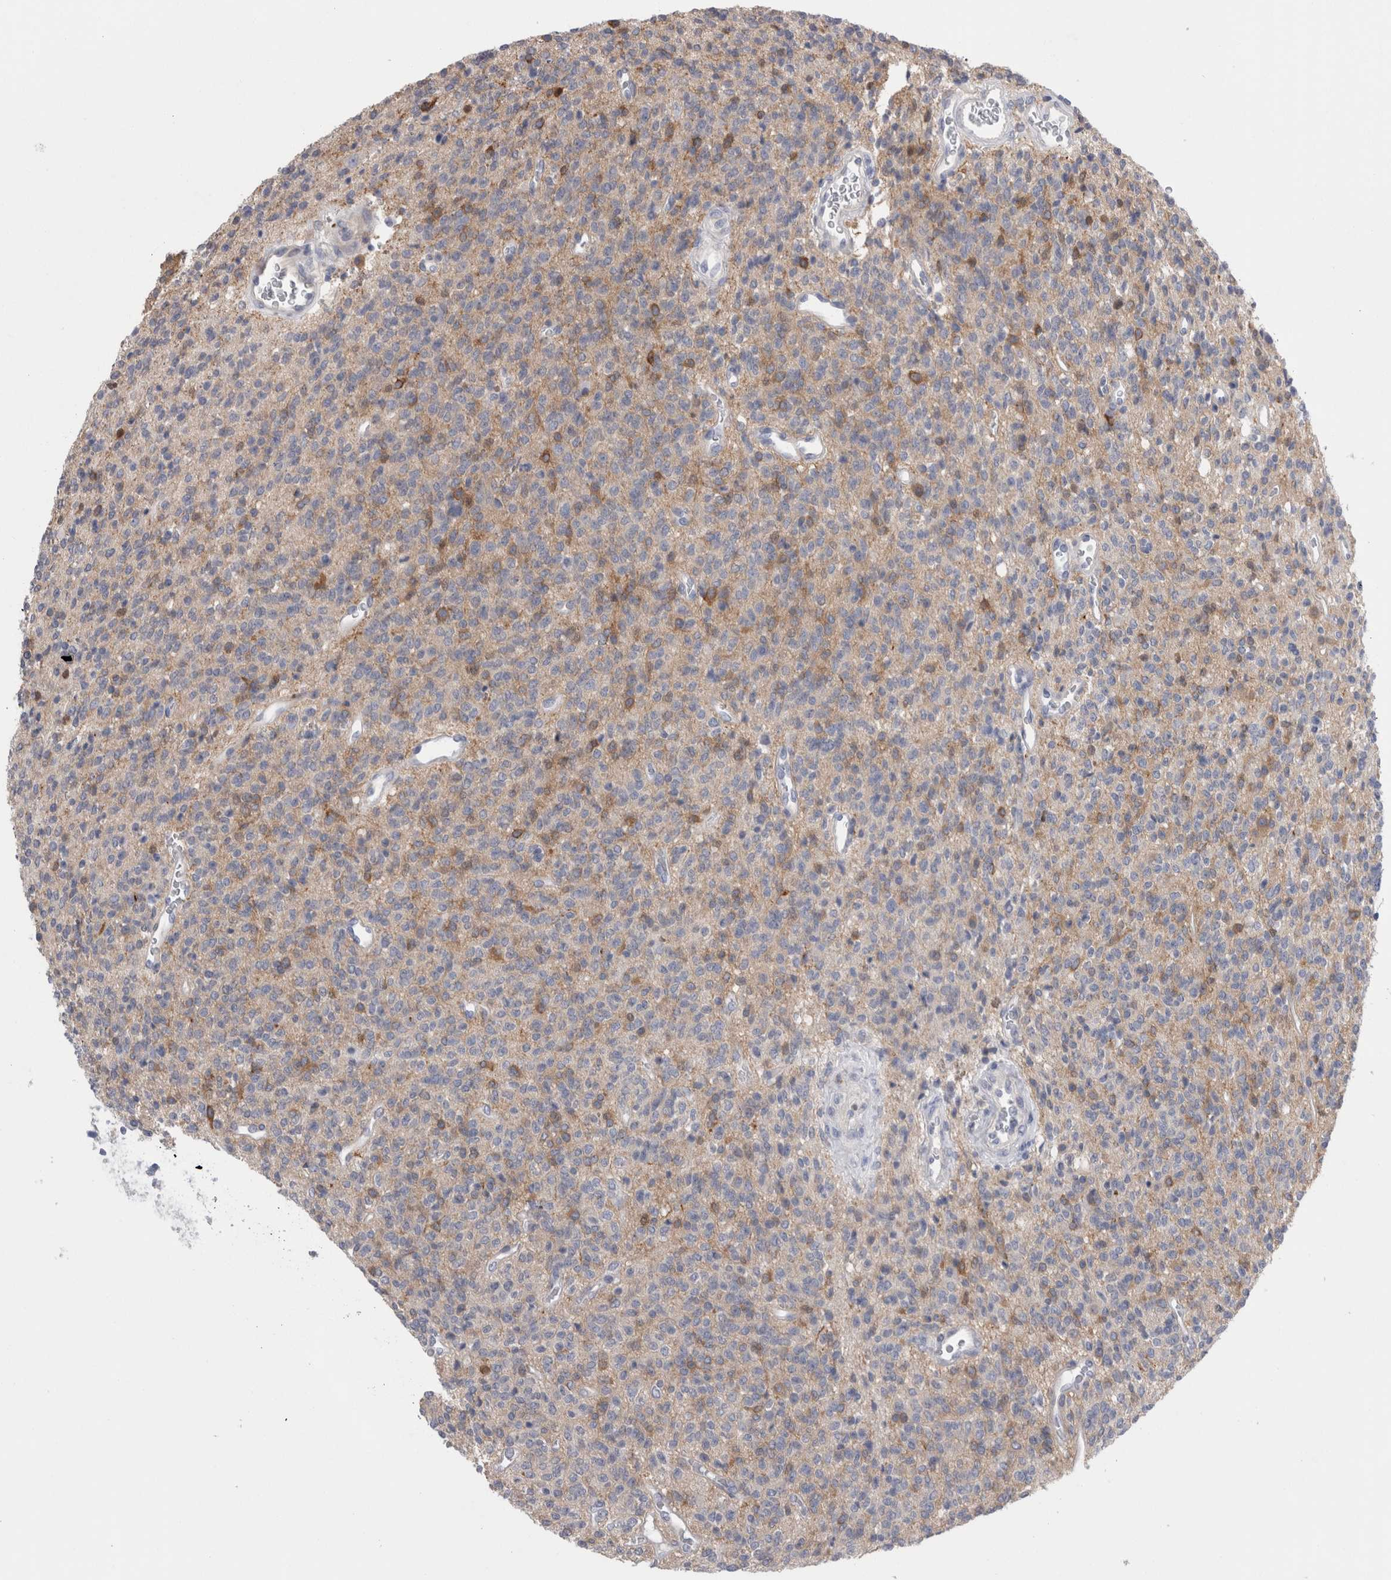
{"staining": {"intensity": "moderate", "quantity": "<25%", "location": "cytoplasmic/membranous"}, "tissue": "glioma", "cell_type": "Tumor cells", "image_type": "cancer", "snomed": [{"axis": "morphology", "description": "Glioma, malignant, High grade"}, {"axis": "topography", "description": "Brain"}], "caption": "An immunohistochemistry (IHC) photomicrograph of neoplastic tissue is shown. Protein staining in brown labels moderate cytoplasmic/membranous positivity in glioma within tumor cells. The staining was performed using DAB to visualize the protein expression in brown, while the nuclei were stained in blue with hematoxylin (Magnification: 20x).", "gene": "DCTN6", "patient": {"sex": "male", "age": 34}}